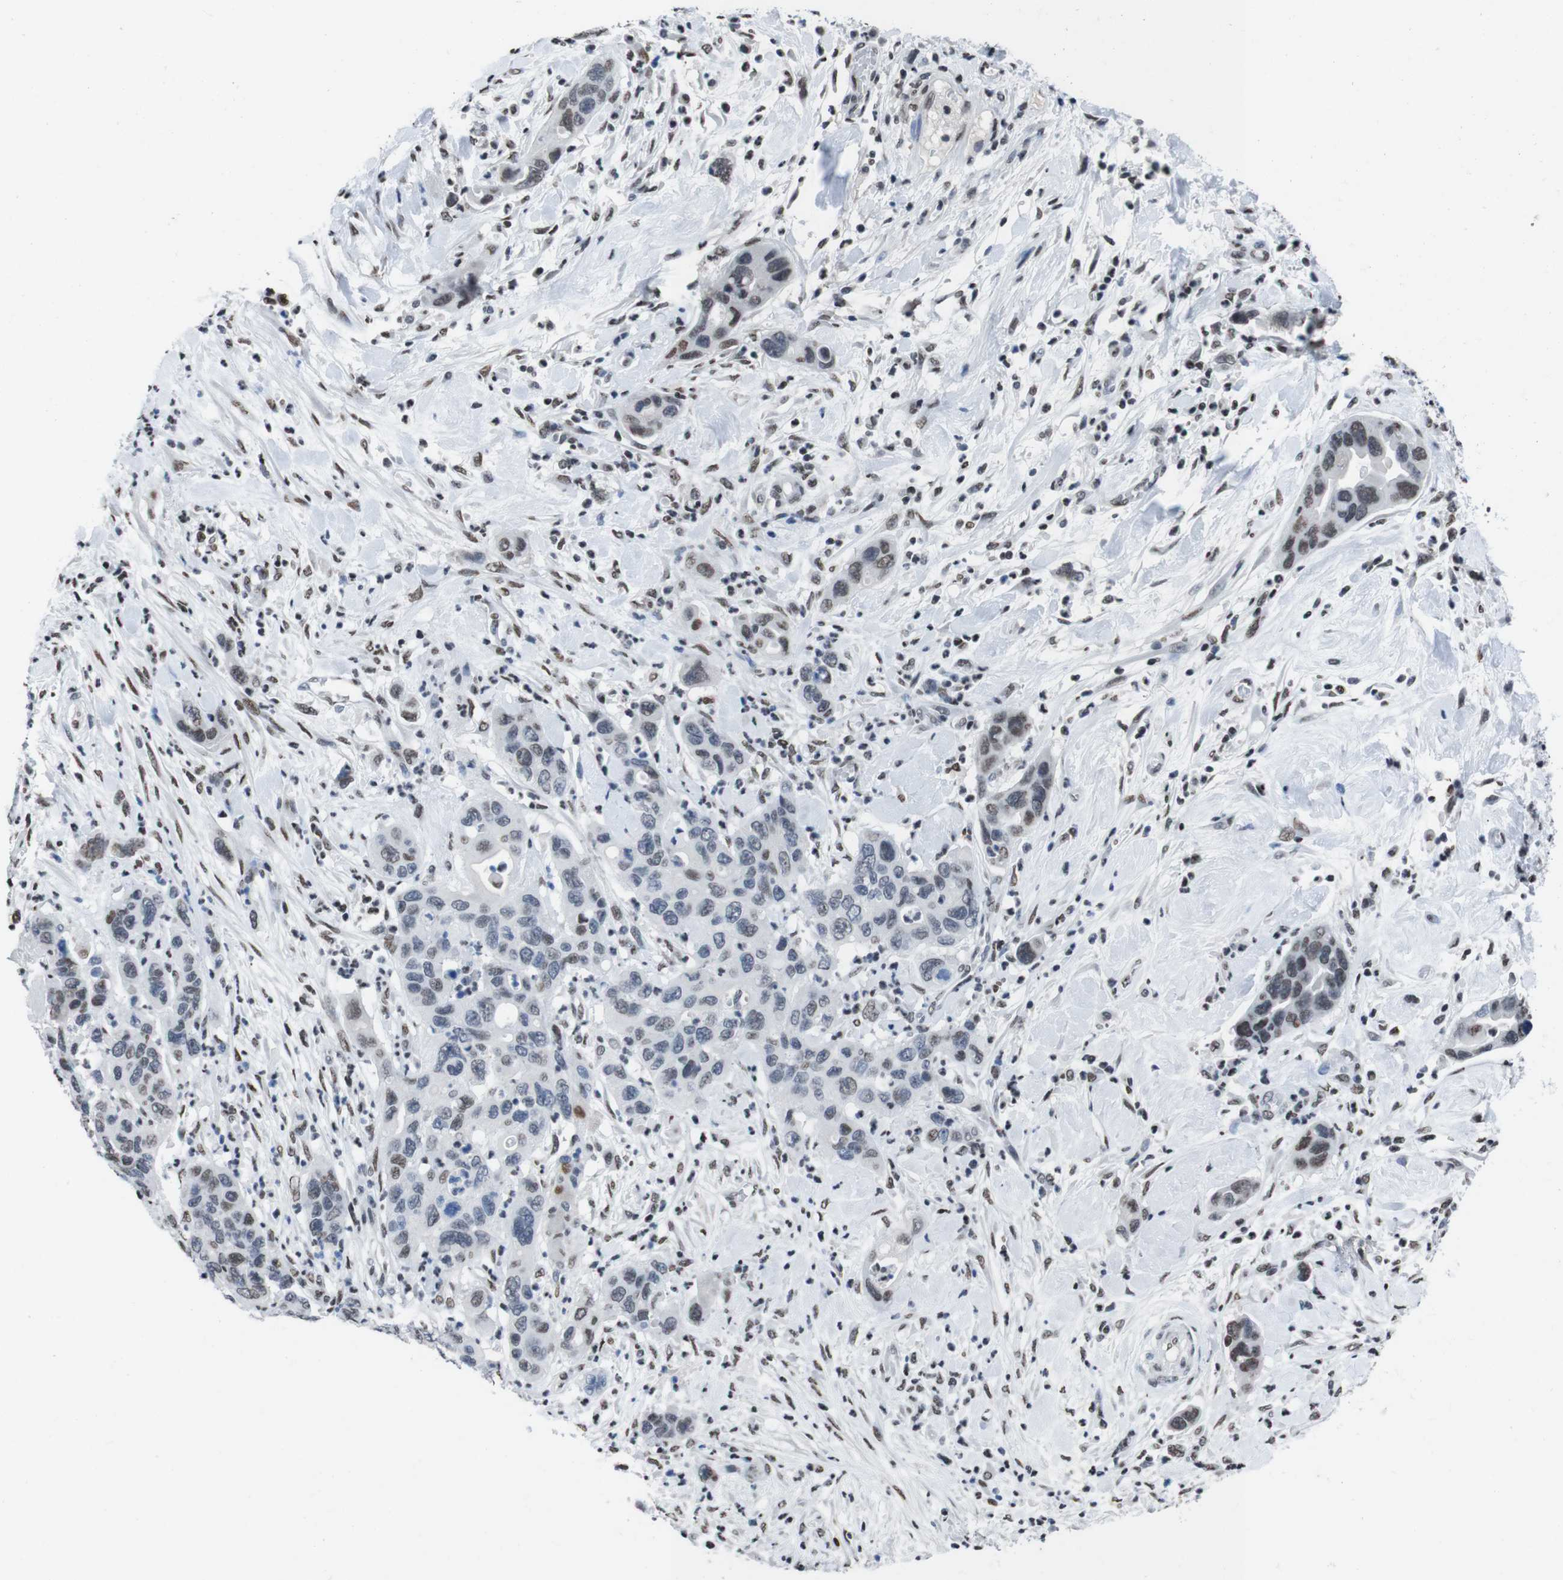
{"staining": {"intensity": "weak", "quantity": "<25%", "location": "nuclear"}, "tissue": "pancreatic cancer", "cell_type": "Tumor cells", "image_type": "cancer", "snomed": [{"axis": "morphology", "description": "Adenocarcinoma, NOS"}, {"axis": "topography", "description": "Pancreas"}], "caption": "The immunohistochemistry (IHC) histopathology image has no significant staining in tumor cells of pancreatic cancer tissue.", "gene": "PIP4P2", "patient": {"sex": "female", "age": 71}}